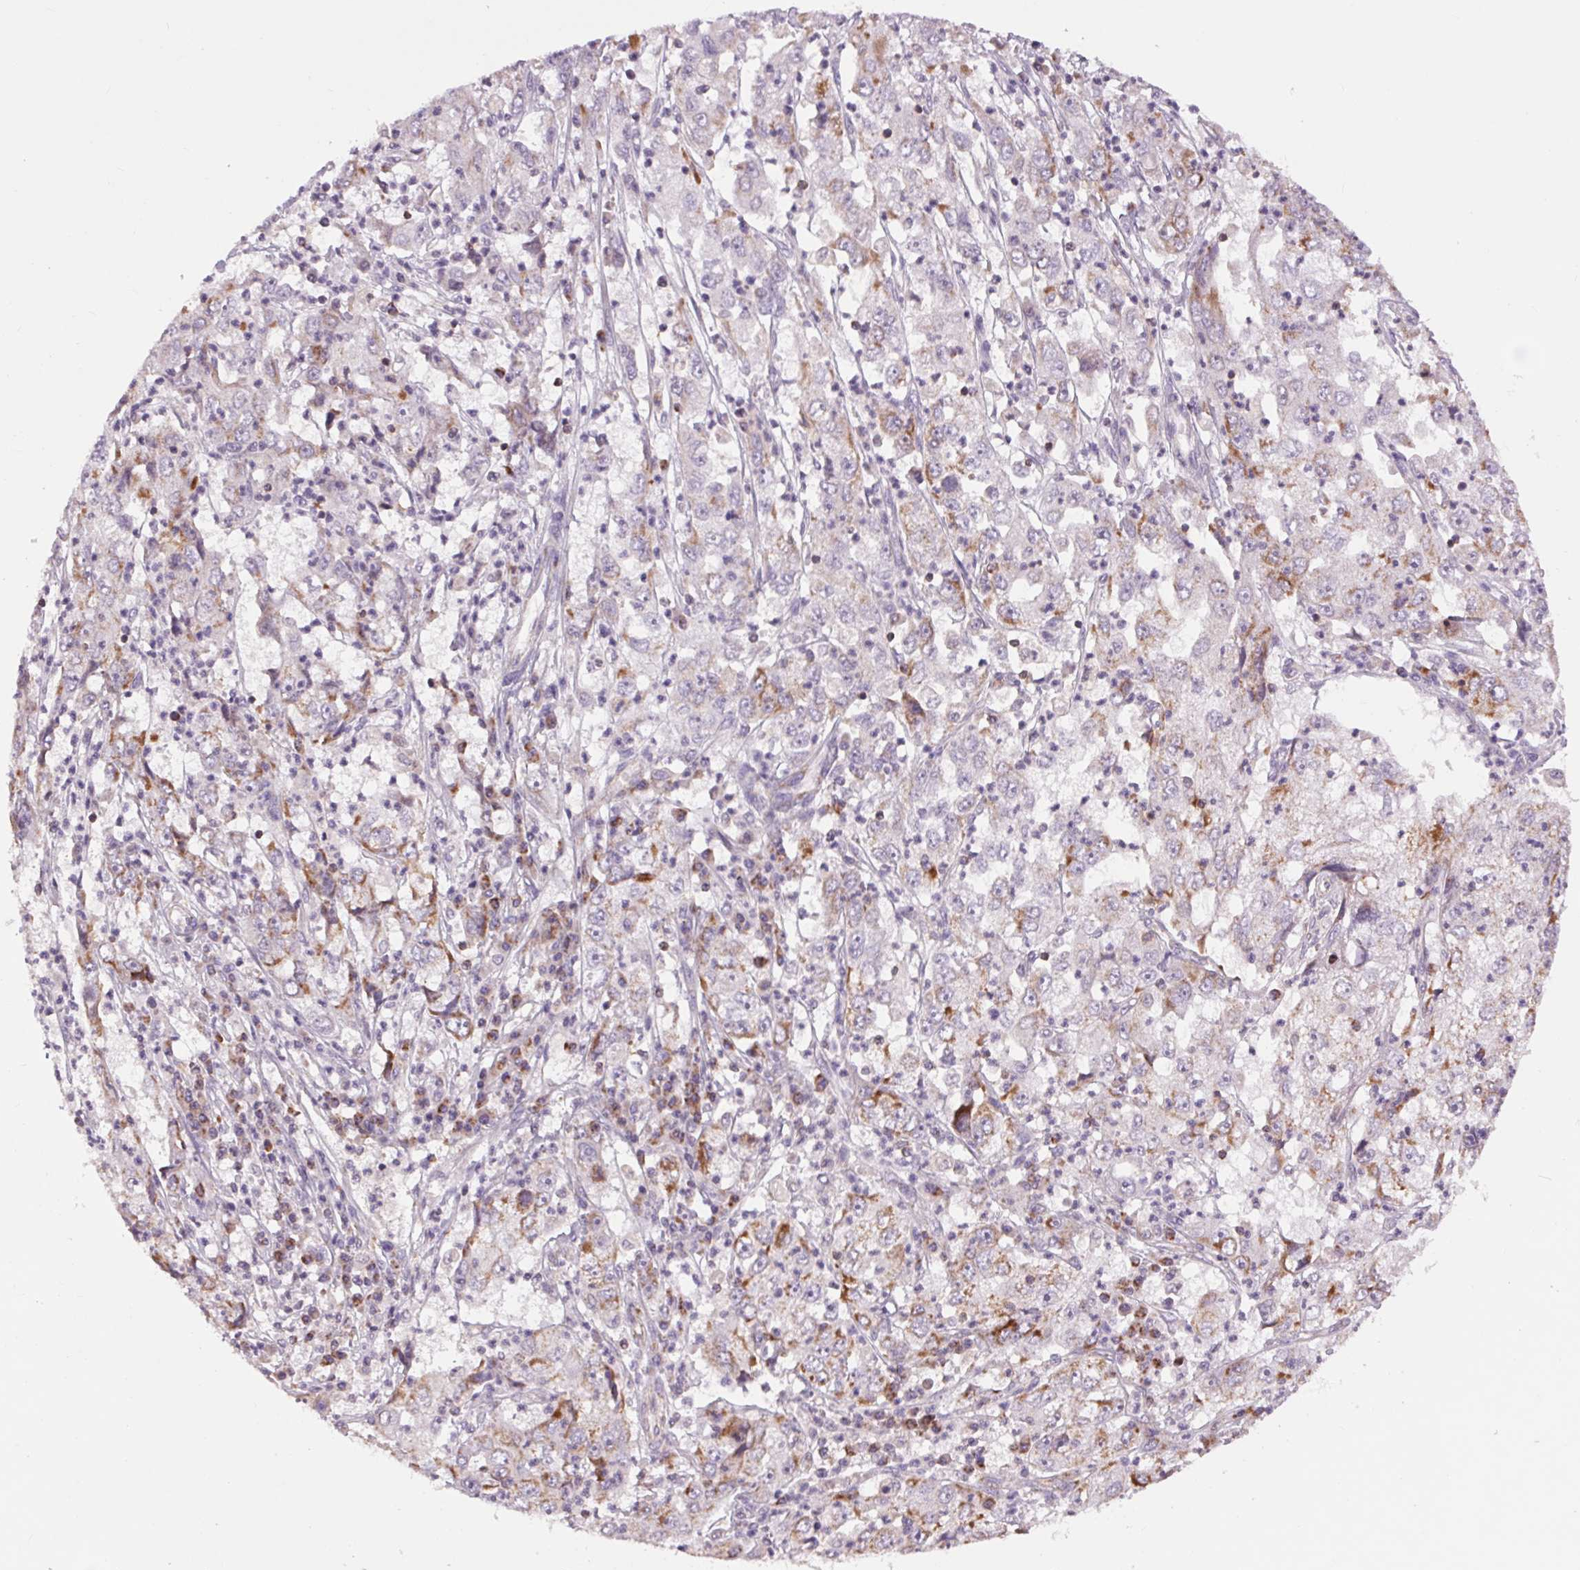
{"staining": {"intensity": "moderate", "quantity": "<25%", "location": "cytoplasmic/membranous"}, "tissue": "cervical cancer", "cell_type": "Tumor cells", "image_type": "cancer", "snomed": [{"axis": "morphology", "description": "Squamous cell carcinoma, NOS"}, {"axis": "topography", "description": "Cervix"}], "caption": "A photomicrograph of cervical squamous cell carcinoma stained for a protein shows moderate cytoplasmic/membranous brown staining in tumor cells. Using DAB (3,3'-diaminobenzidine) (brown) and hematoxylin (blue) stains, captured at high magnification using brightfield microscopy.", "gene": "COX6A1", "patient": {"sex": "female", "age": 36}}